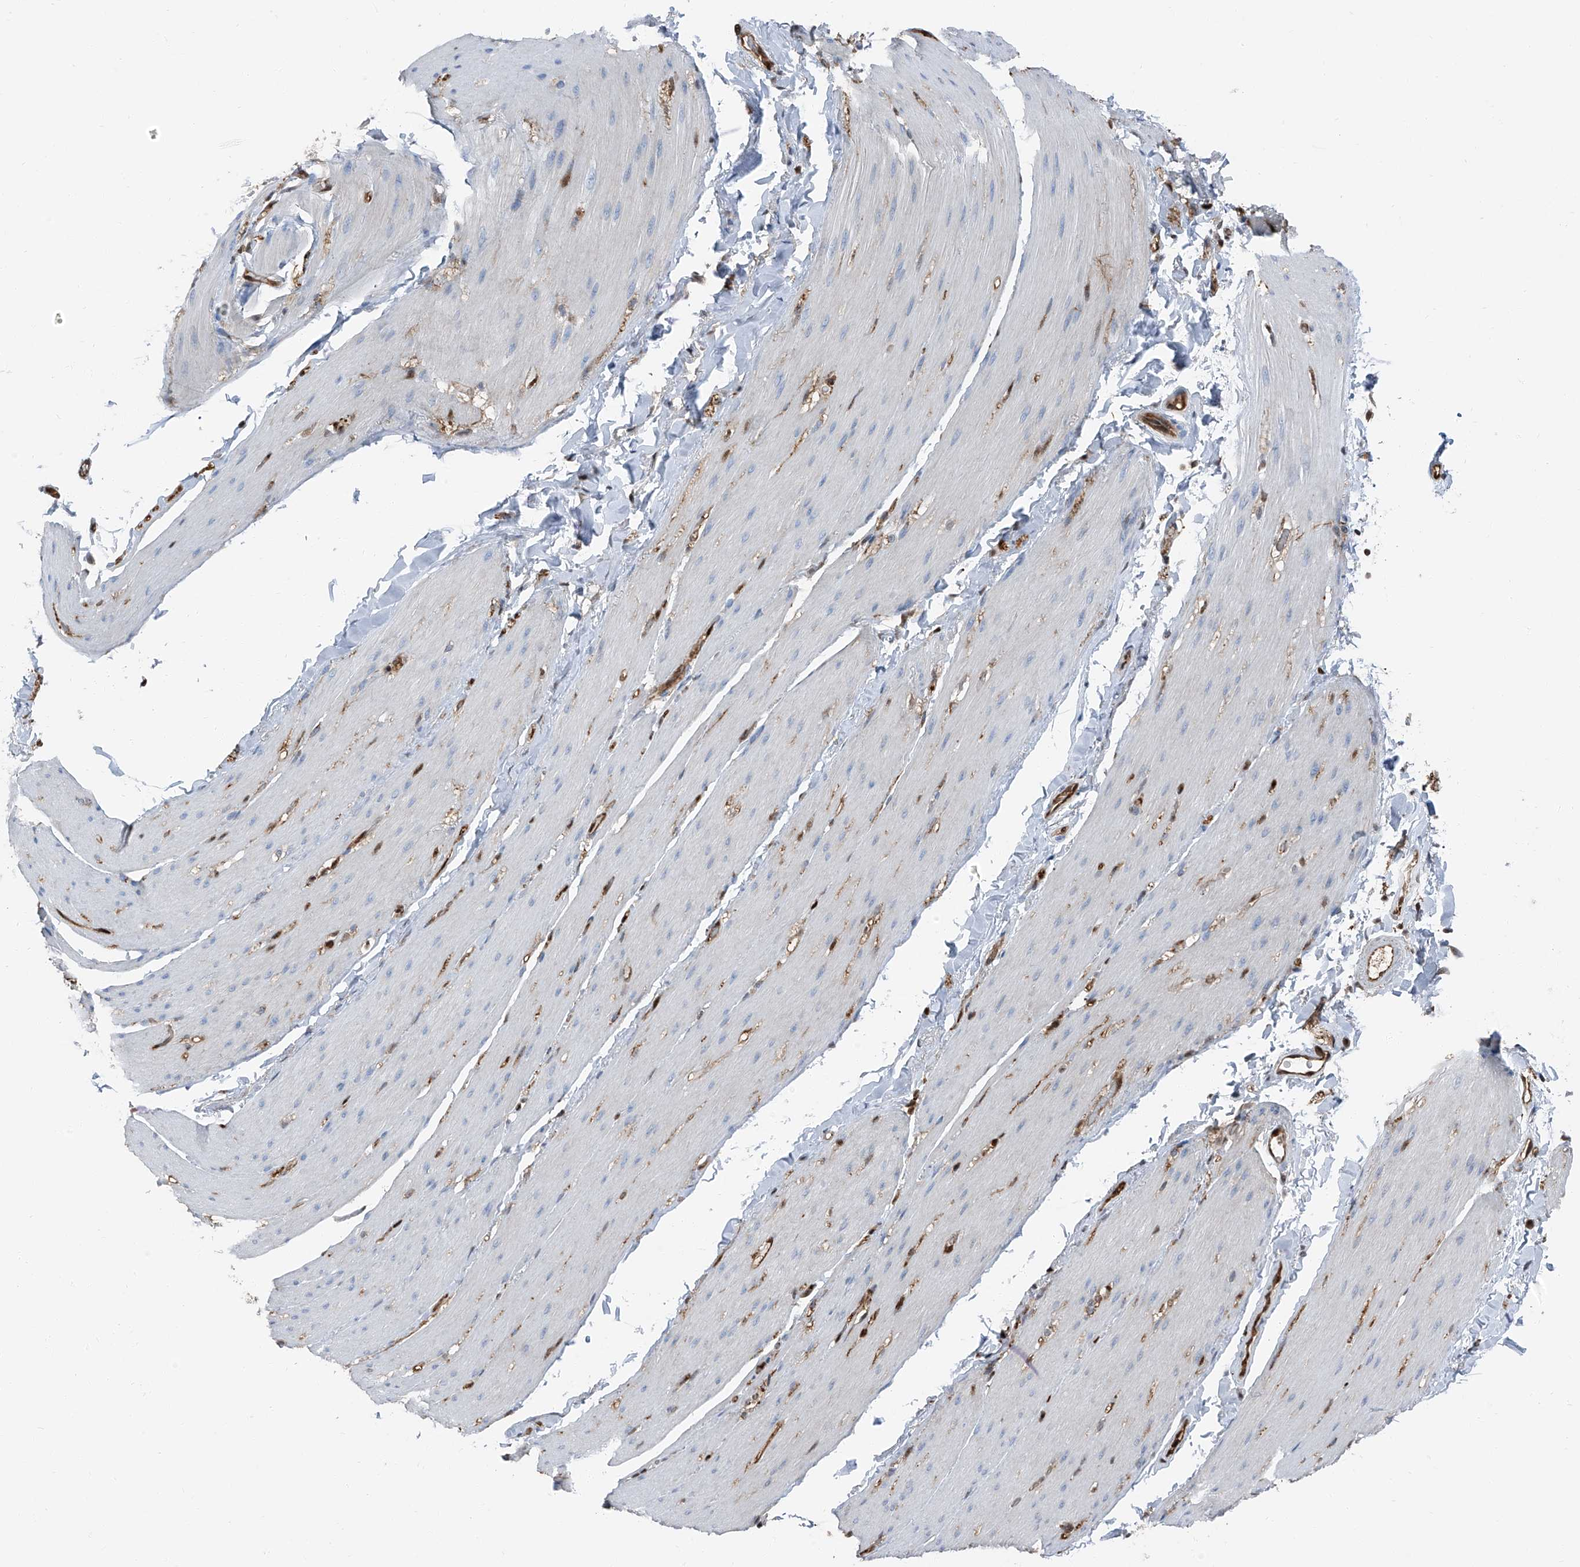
{"staining": {"intensity": "negative", "quantity": "none", "location": "none"}, "tissue": "smooth muscle", "cell_type": "Smooth muscle cells", "image_type": "normal", "snomed": [{"axis": "morphology", "description": "Normal tissue, NOS"}, {"axis": "topography", "description": "Smooth muscle"}, {"axis": "topography", "description": "Small intestine"}], "caption": "Immunohistochemical staining of normal human smooth muscle shows no significant expression in smooth muscle cells.", "gene": "PSMB10", "patient": {"sex": "female", "age": 84}}